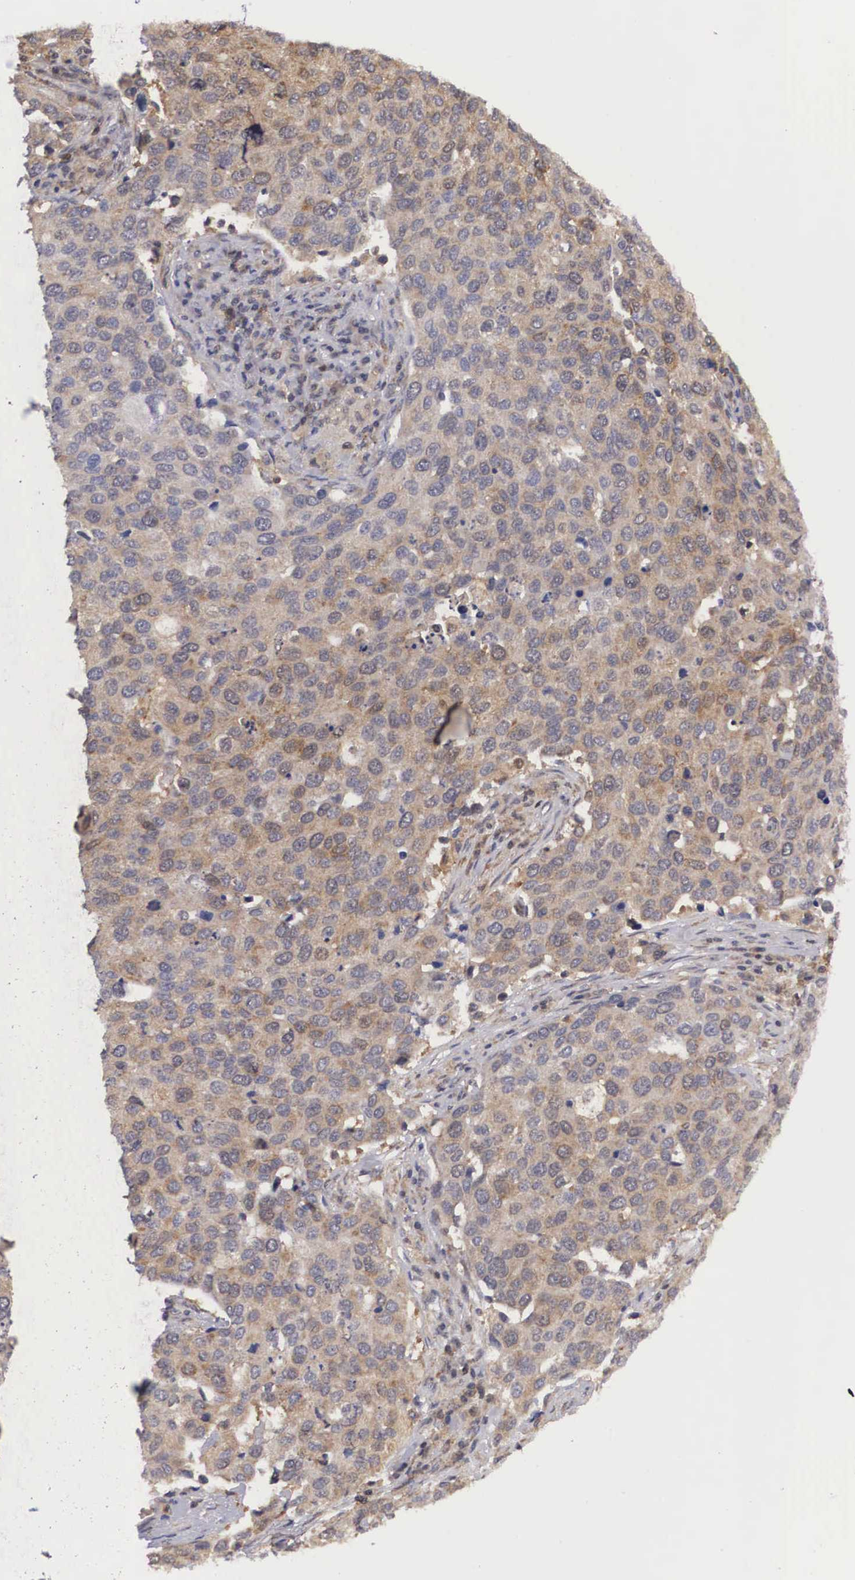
{"staining": {"intensity": "moderate", "quantity": ">75%", "location": "cytoplasmic/membranous"}, "tissue": "cervical cancer", "cell_type": "Tumor cells", "image_type": "cancer", "snomed": [{"axis": "morphology", "description": "Squamous cell carcinoma, NOS"}, {"axis": "topography", "description": "Cervix"}], "caption": "A medium amount of moderate cytoplasmic/membranous staining is seen in about >75% of tumor cells in squamous cell carcinoma (cervical) tissue.", "gene": "ADSL", "patient": {"sex": "female", "age": 54}}